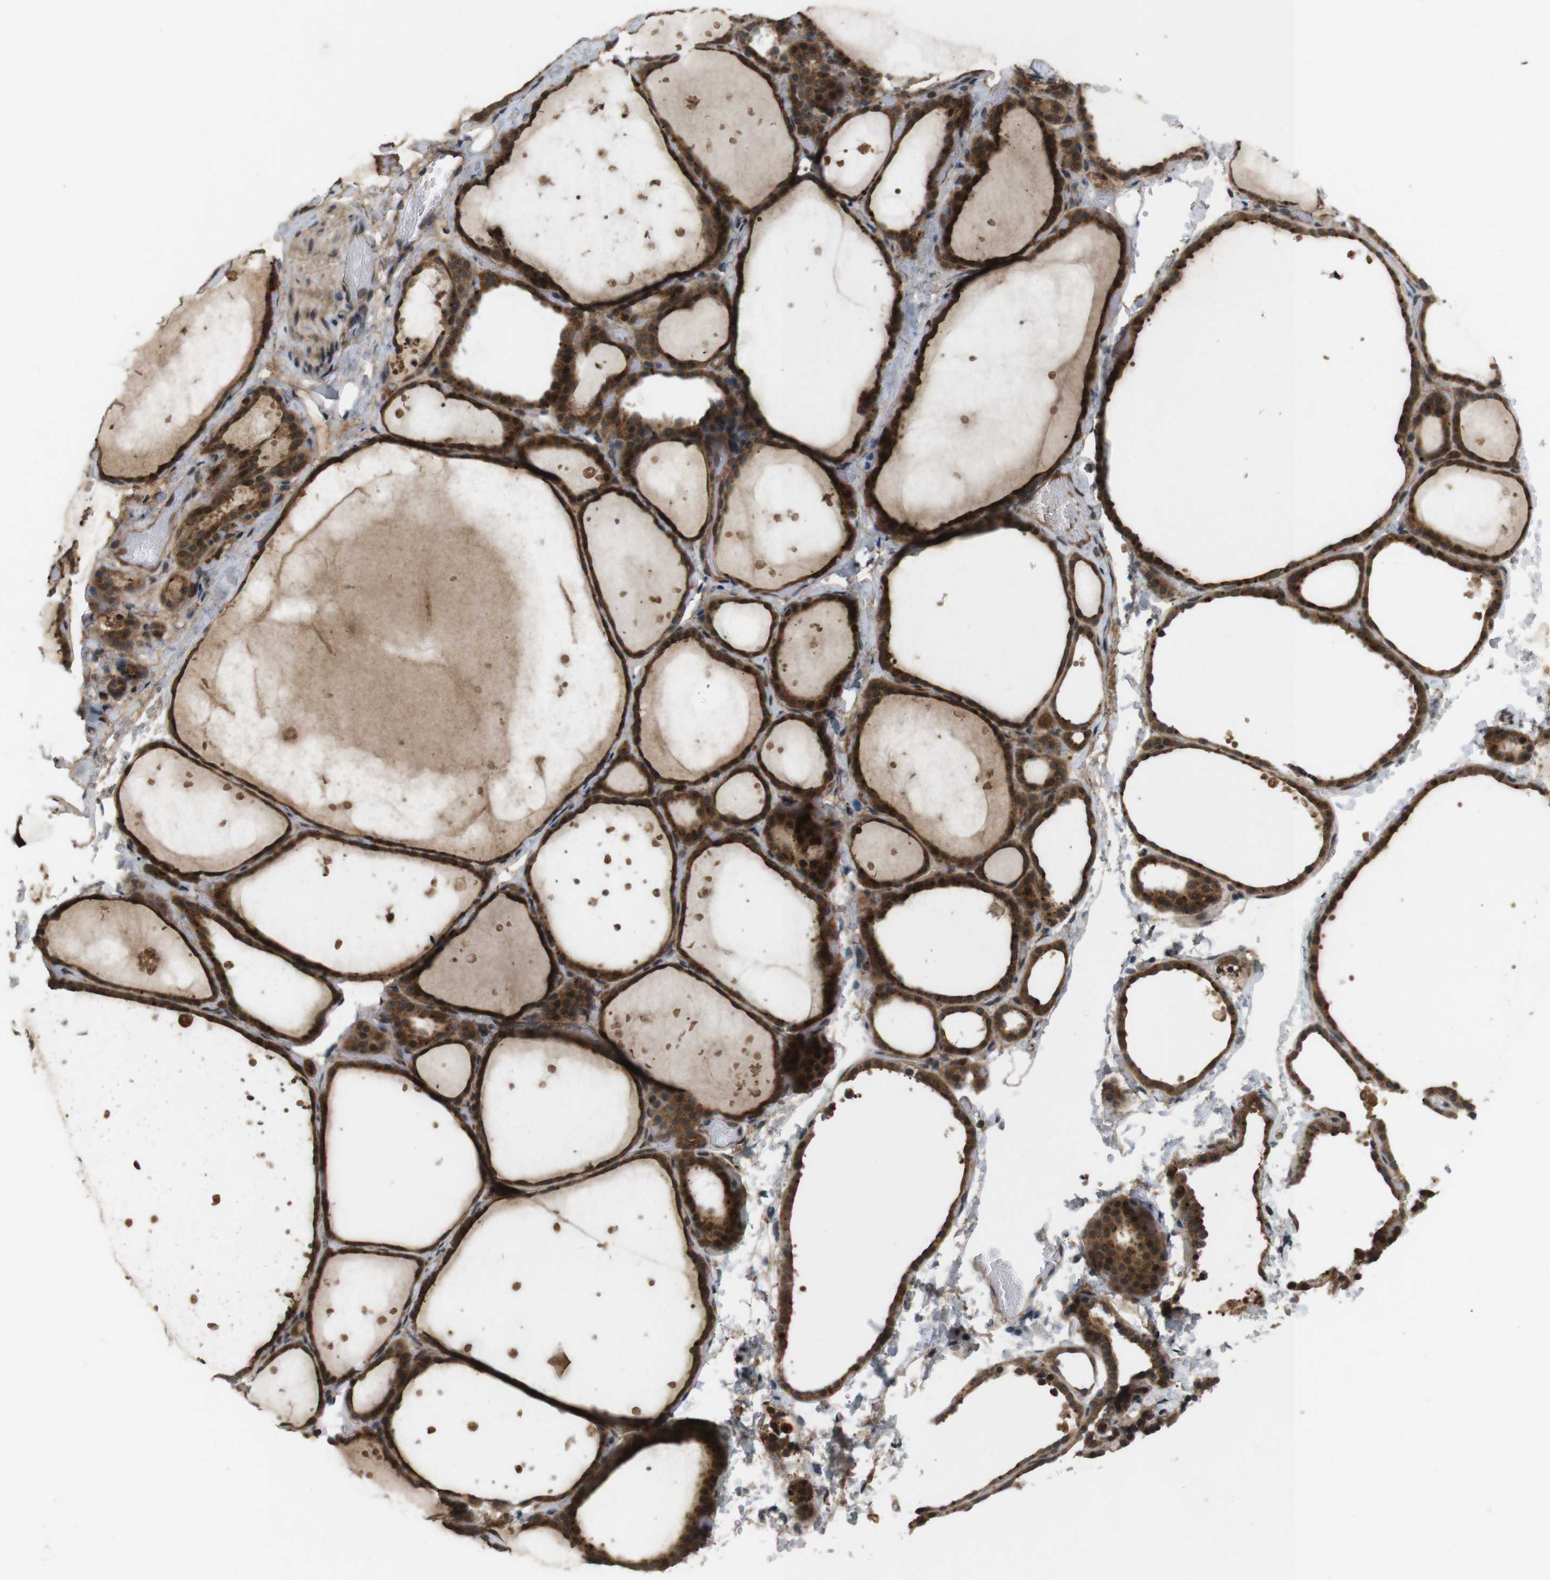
{"staining": {"intensity": "strong", "quantity": ">75%", "location": "cytoplasmic/membranous"}, "tissue": "thyroid gland", "cell_type": "Glandular cells", "image_type": "normal", "snomed": [{"axis": "morphology", "description": "Normal tissue, NOS"}, {"axis": "topography", "description": "Thyroid gland"}], "caption": "Approximately >75% of glandular cells in unremarkable human thyroid gland reveal strong cytoplasmic/membranous protein staining as visualized by brown immunohistochemical staining.", "gene": "NFKBIE", "patient": {"sex": "female", "age": 44}}